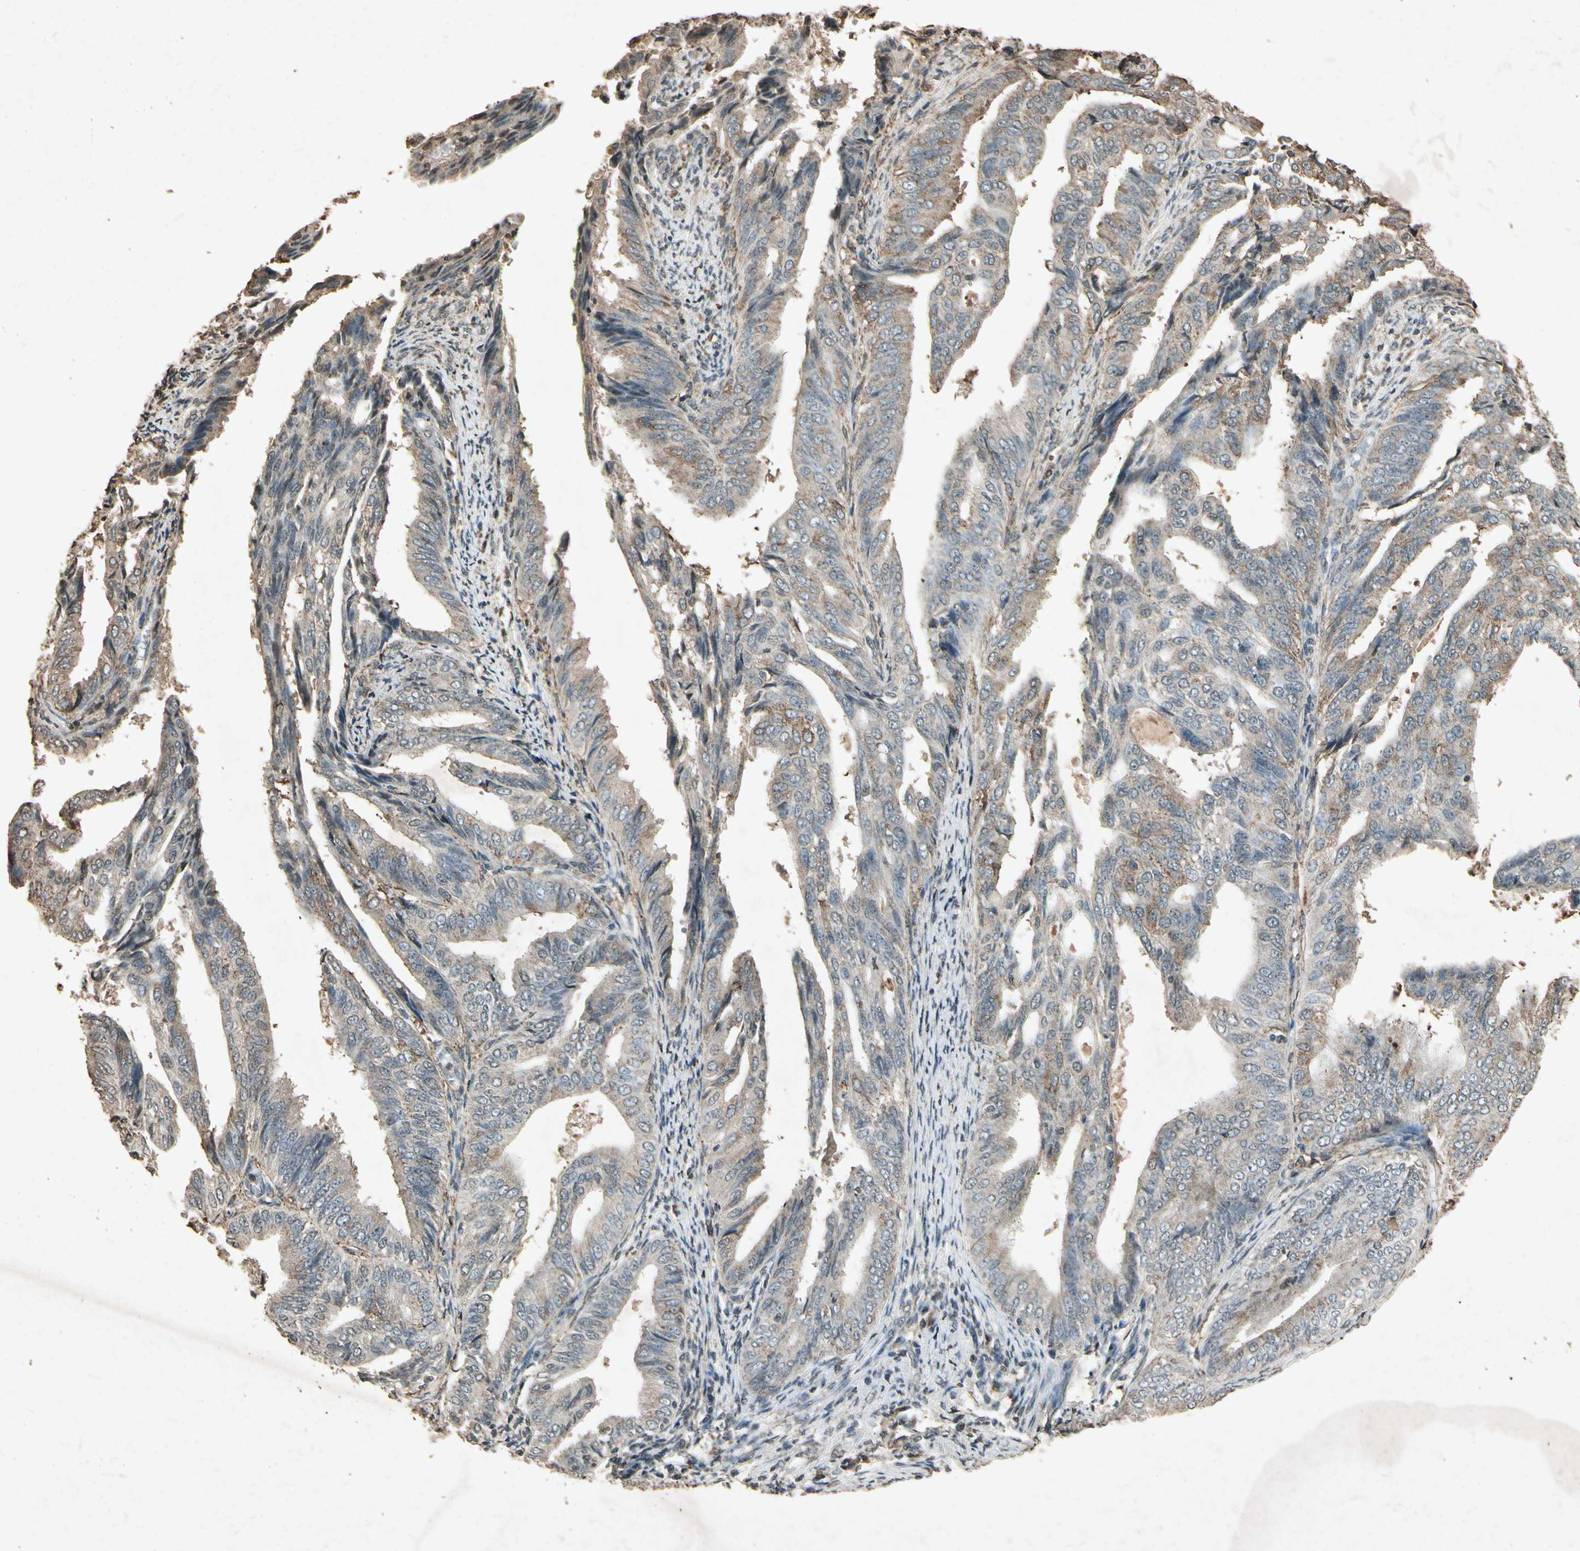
{"staining": {"intensity": "moderate", "quantity": "25%-75%", "location": "cytoplasmic/membranous"}, "tissue": "endometrial cancer", "cell_type": "Tumor cells", "image_type": "cancer", "snomed": [{"axis": "morphology", "description": "Adenocarcinoma, NOS"}, {"axis": "topography", "description": "Endometrium"}], "caption": "Tumor cells demonstrate medium levels of moderate cytoplasmic/membranous positivity in about 25%-75% of cells in human endometrial adenocarcinoma. The staining was performed using DAB, with brown indicating positive protein expression. Nuclei are stained blue with hematoxylin.", "gene": "GC", "patient": {"sex": "female", "age": 58}}